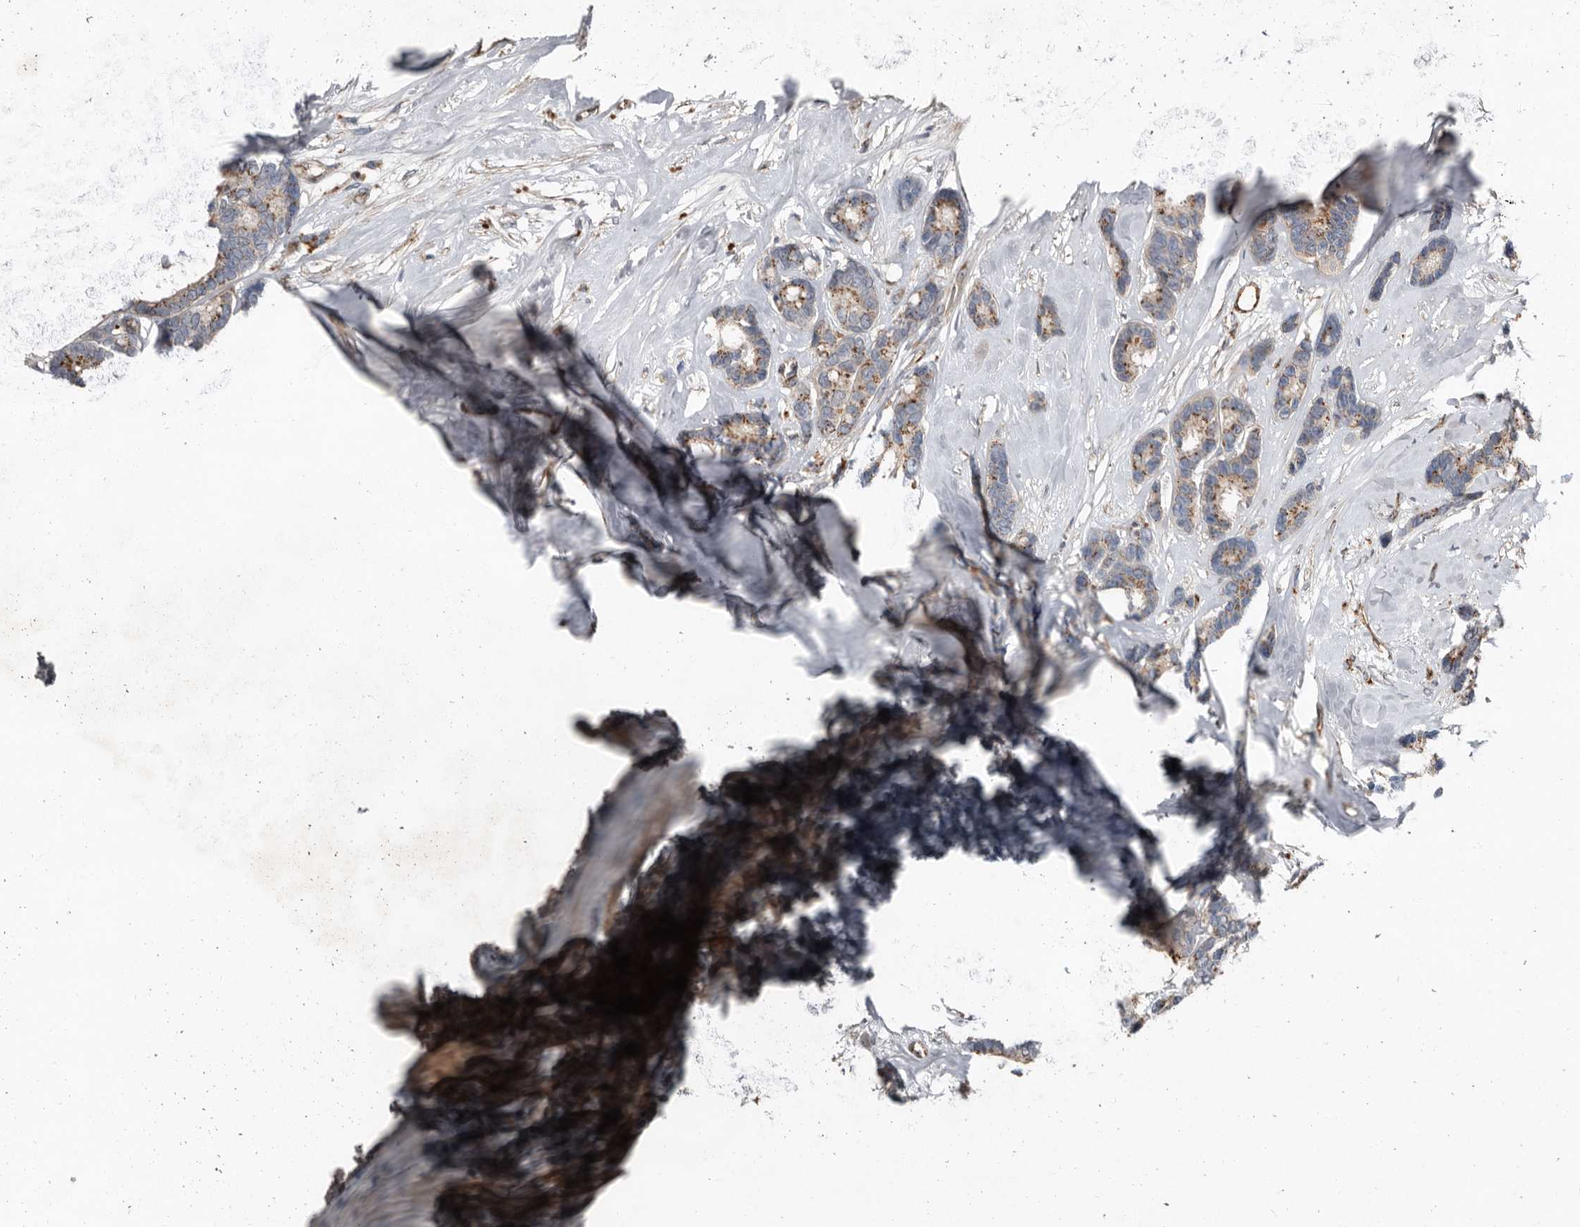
{"staining": {"intensity": "moderate", "quantity": ">75%", "location": "cytoplasmic/membranous"}, "tissue": "breast cancer", "cell_type": "Tumor cells", "image_type": "cancer", "snomed": [{"axis": "morphology", "description": "Duct carcinoma"}, {"axis": "topography", "description": "Breast"}], "caption": "Human breast cancer stained with a protein marker displays moderate staining in tumor cells.", "gene": "RANBP17", "patient": {"sex": "female", "age": 87}}